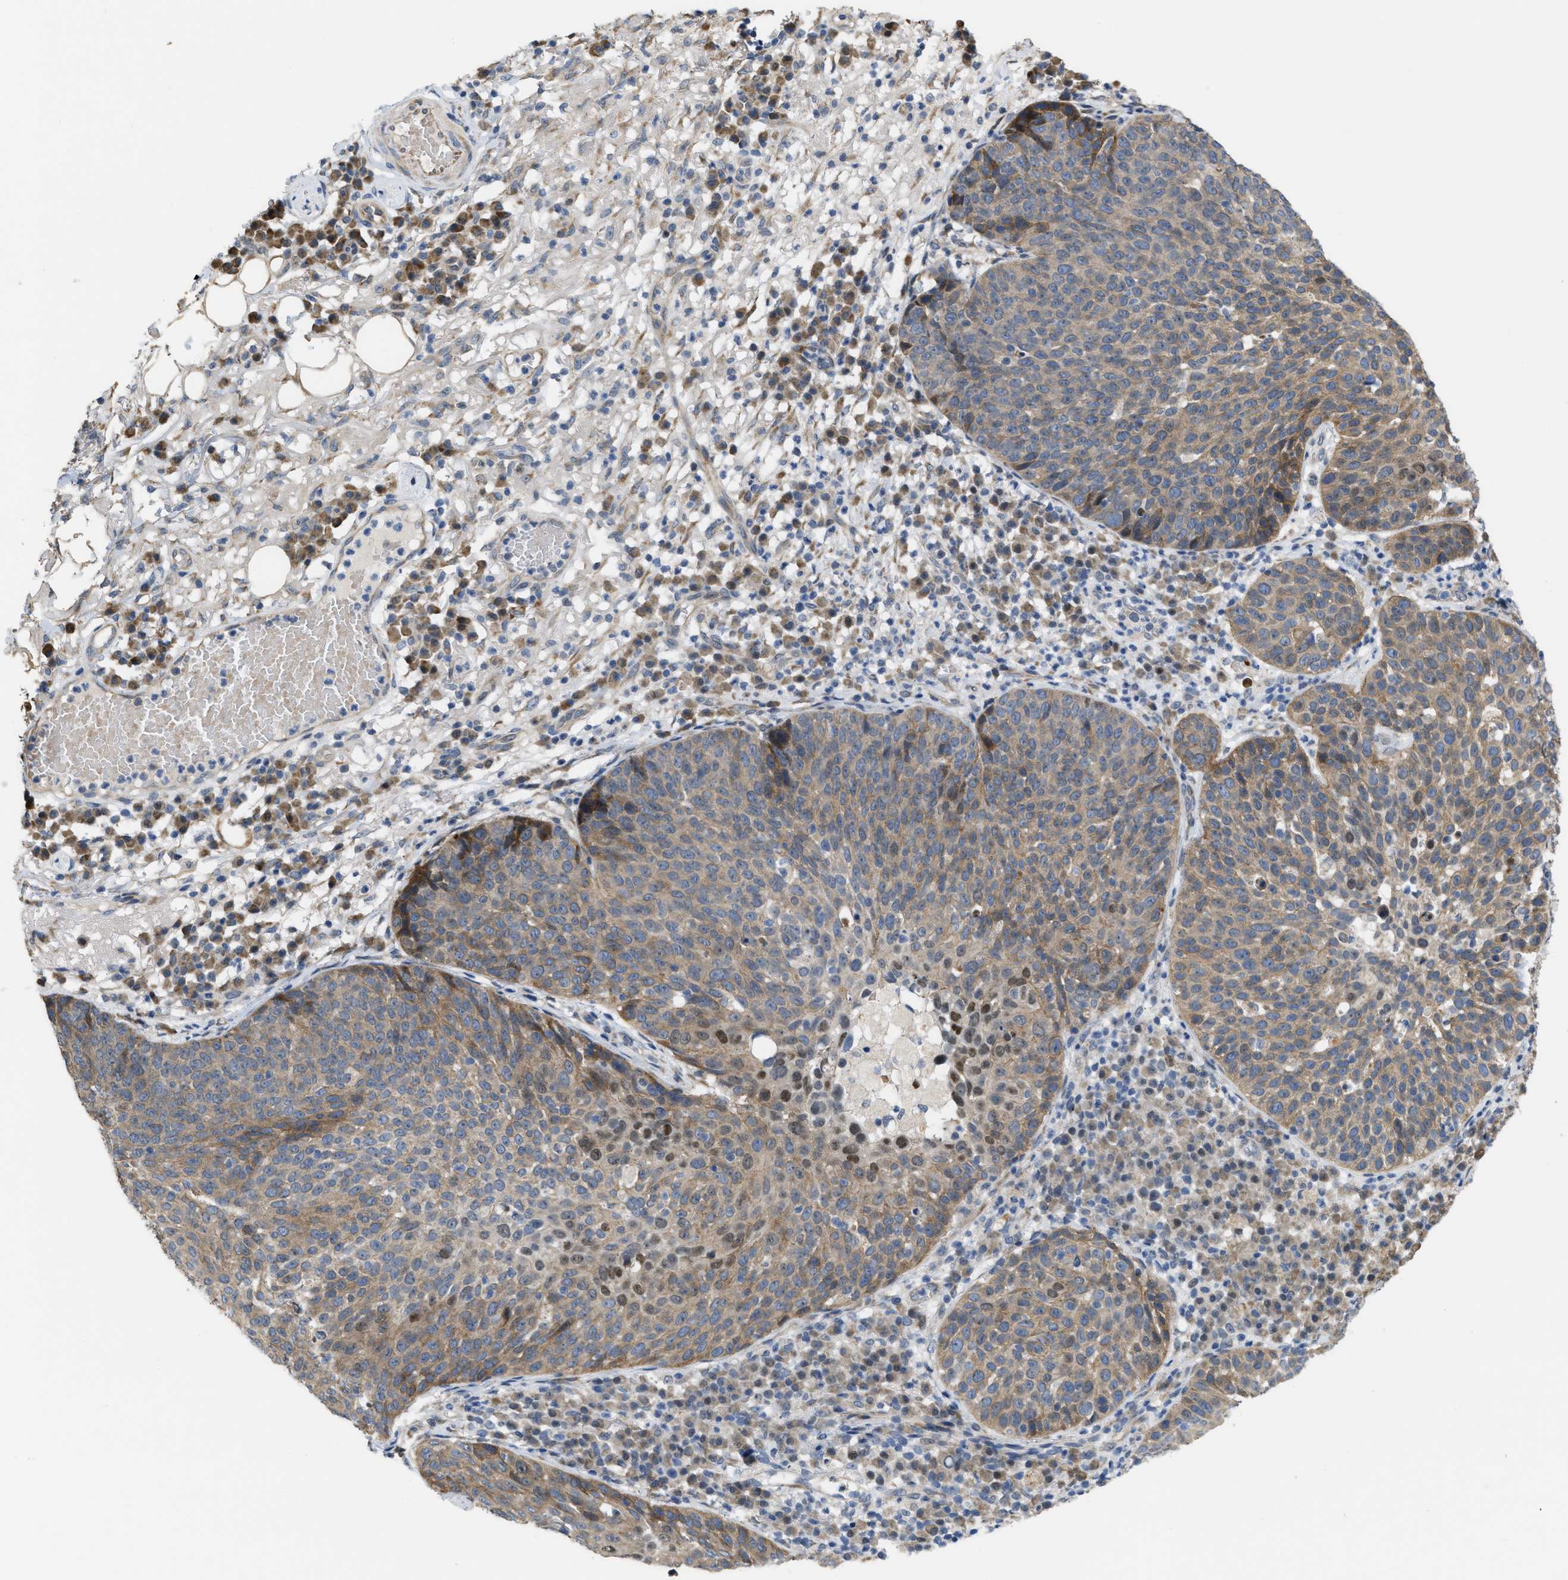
{"staining": {"intensity": "moderate", "quantity": "25%-75%", "location": "cytoplasmic/membranous,nuclear"}, "tissue": "skin cancer", "cell_type": "Tumor cells", "image_type": "cancer", "snomed": [{"axis": "morphology", "description": "Squamous cell carcinoma in situ, NOS"}, {"axis": "morphology", "description": "Squamous cell carcinoma, NOS"}, {"axis": "topography", "description": "Skin"}], "caption": "Immunohistochemical staining of human skin cancer (squamous cell carcinoma) reveals medium levels of moderate cytoplasmic/membranous and nuclear staining in approximately 25%-75% of tumor cells.", "gene": "CDPF1", "patient": {"sex": "male", "age": 93}}